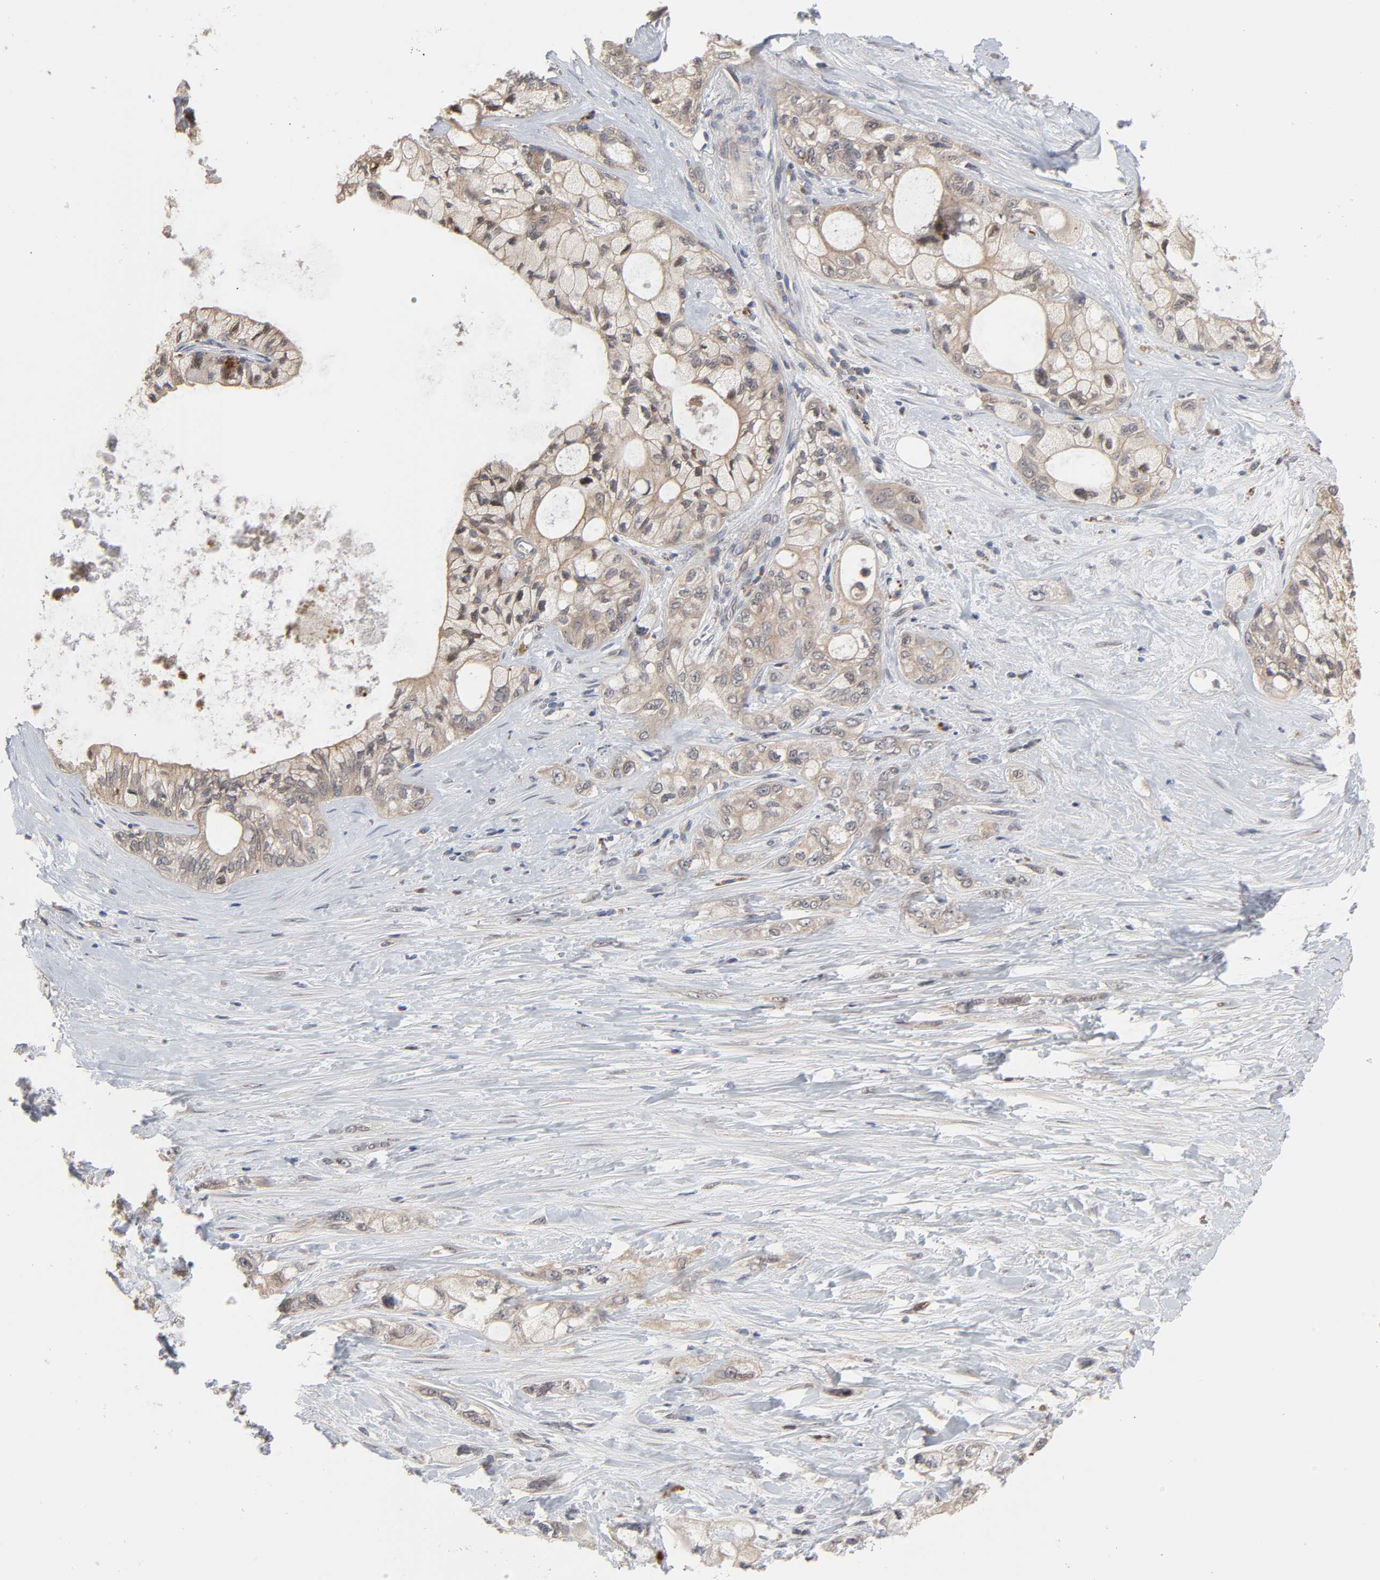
{"staining": {"intensity": "weak", "quantity": ">75%", "location": "cytoplasmic/membranous"}, "tissue": "pancreatic cancer", "cell_type": "Tumor cells", "image_type": "cancer", "snomed": [{"axis": "morphology", "description": "Adenocarcinoma, NOS"}, {"axis": "topography", "description": "Pancreas"}], "caption": "Weak cytoplasmic/membranous protein staining is present in approximately >75% of tumor cells in pancreatic cancer (adenocarcinoma).", "gene": "CCDC175", "patient": {"sex": "male", "age": 70}}